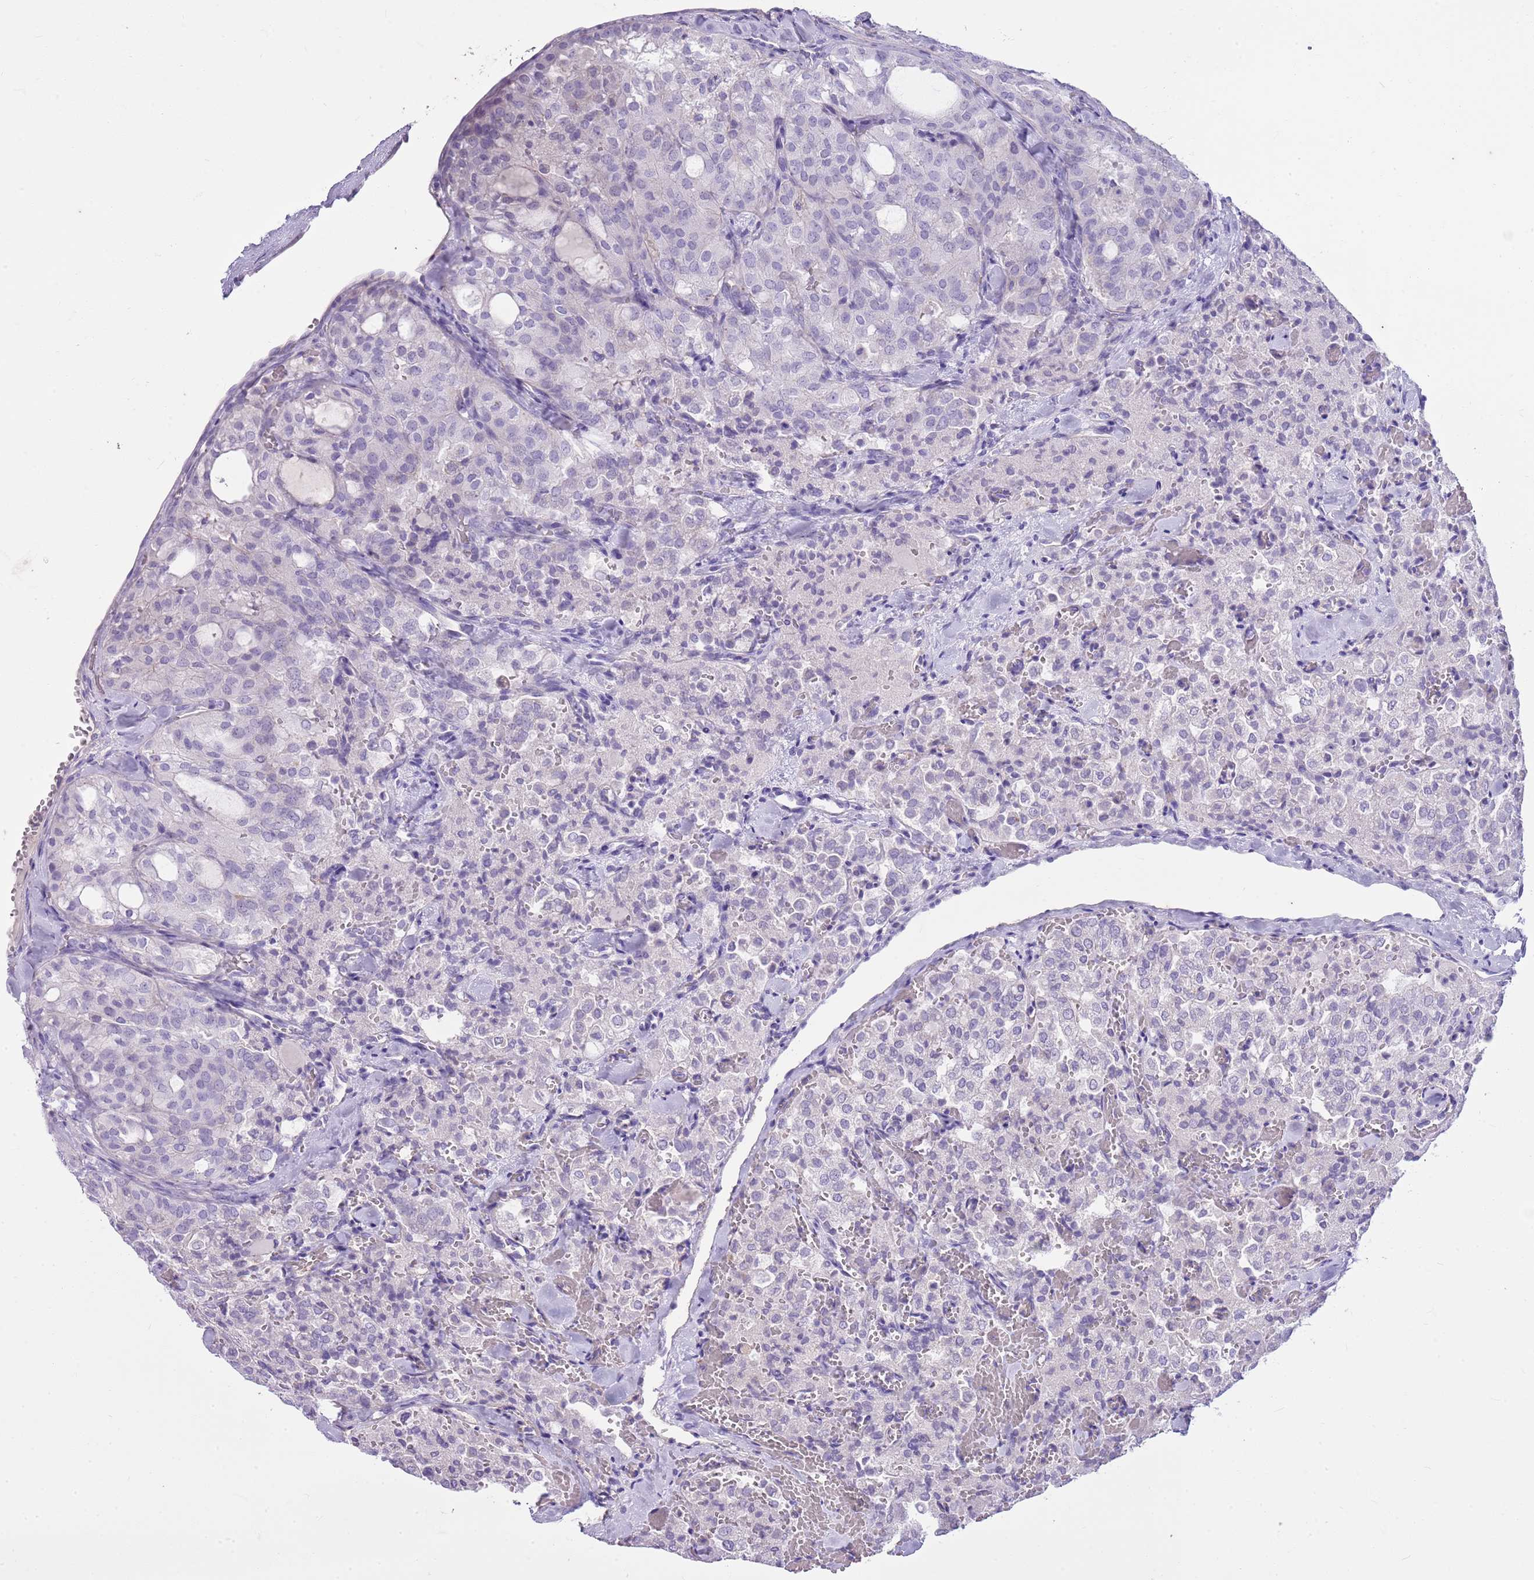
{"staining": {"intensity": "negative", "quantity": "none", "location": "none"}, "tissue": "thyroid cancer", "cell_type": "Tumor cells", "image_type": "cancer", "snomed": [{"axis": "morphology", "description": "Follicular adenoma carcinoma, NOS"}, {"axis": "topography", "description": "Thyroid gland"}], "caption": "Thyroid cancer (follicular adenoma carcinoma) was stained to show a protein in brown. There is no significant staining in tumor cells.", "gene": "CNPPD1", "patient": {"sex": "male", "age": 75}}